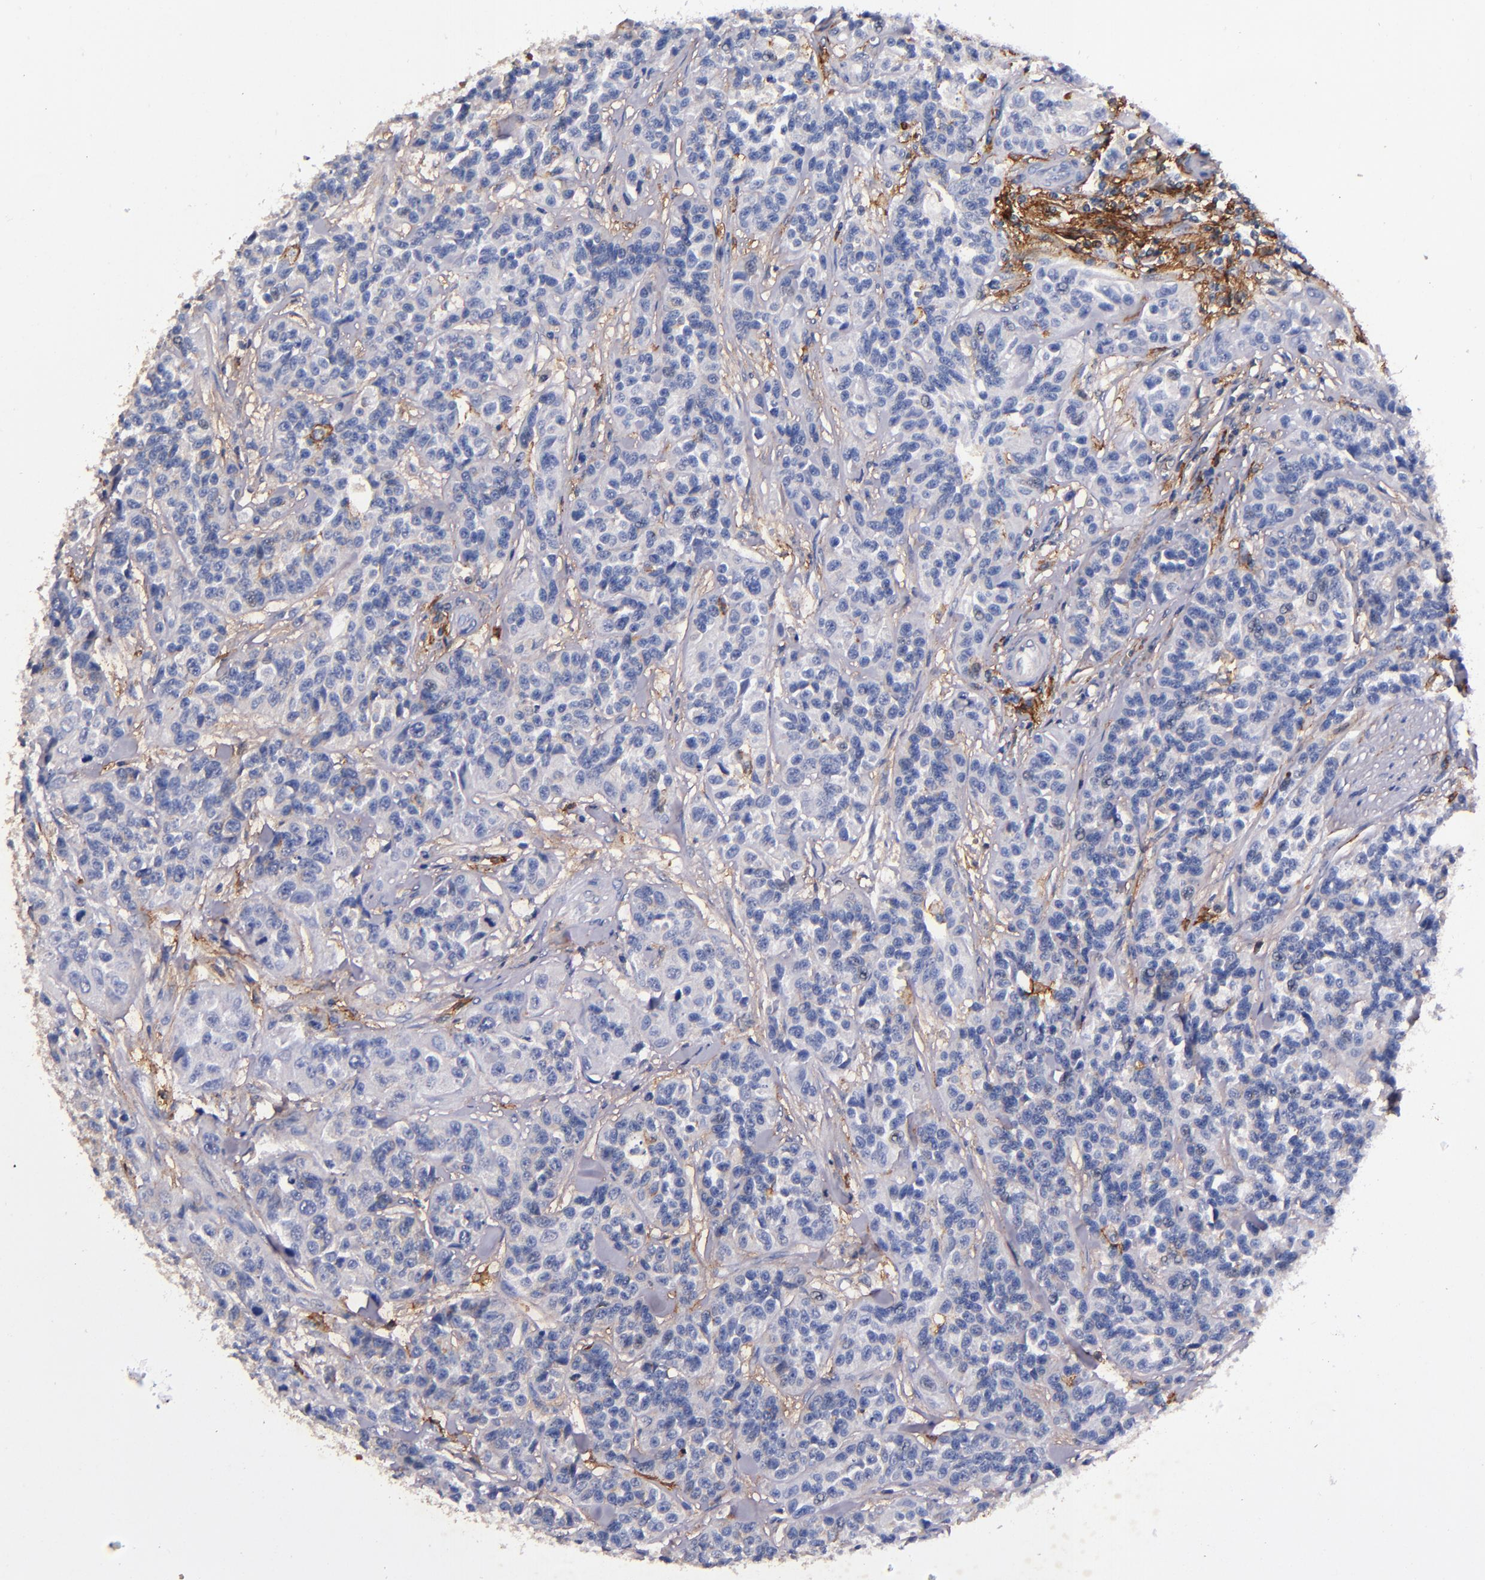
{"staining": {"intensity": "negative", "quantity": "none", "location": "none"}, "tissue": "urothelial cancer", "cell_type": "Tumor cells", "image_type": "cancer", "snomed": [{"axis": "morphology", "description": "Urothelial carcinoma, High grade"}, {"axis": "topography", "description": "Urinary bladder"}], "caption": "Tumor cells are negative for brown protein staining in high-grade urothelial carcinoma.", "gene": "SIRPA", "patient": {"sex": "female", "age": 81}}